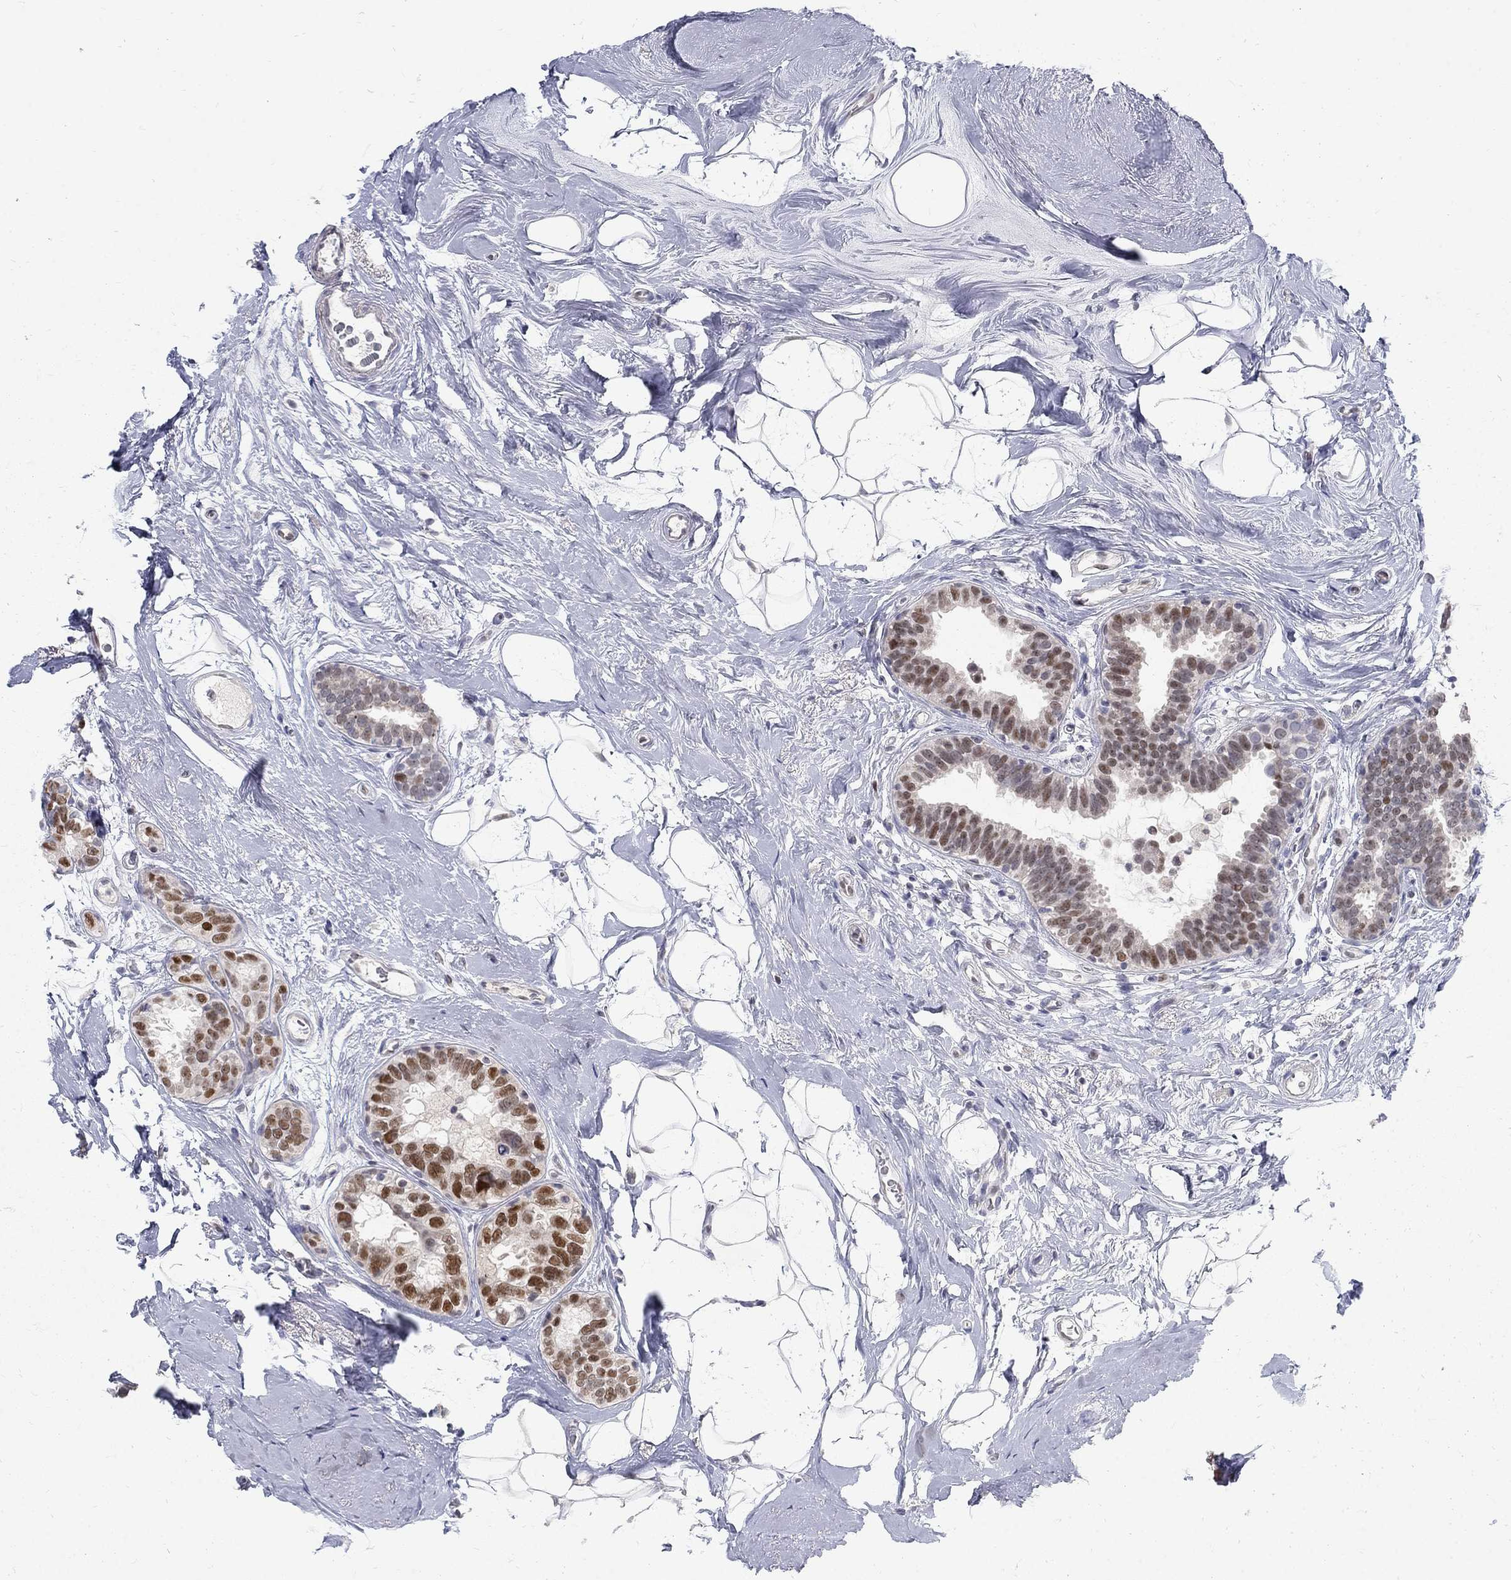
{"staining": {"intensity": "strong", "quantity": "25%-75%", "location": "nuclear"}, "tissue": "breast cancer", "cell_type": "Tumor cells", "image_type": "cancer", "snomed": [{"axis": "morphology", "description": "Duct carcinoma"}, {"axis": "topography", "description": "Breast"}], "caption": "IHC (DAB (3,3'-diaminobenzidine)) staining of infiltrating ductal carcinoma (breast) displays strong nuclear protein staining in approximately 25%-75% of tumor cells.", "gene": "GCFC2", "patient": {"sex": "female", "age": 55}}